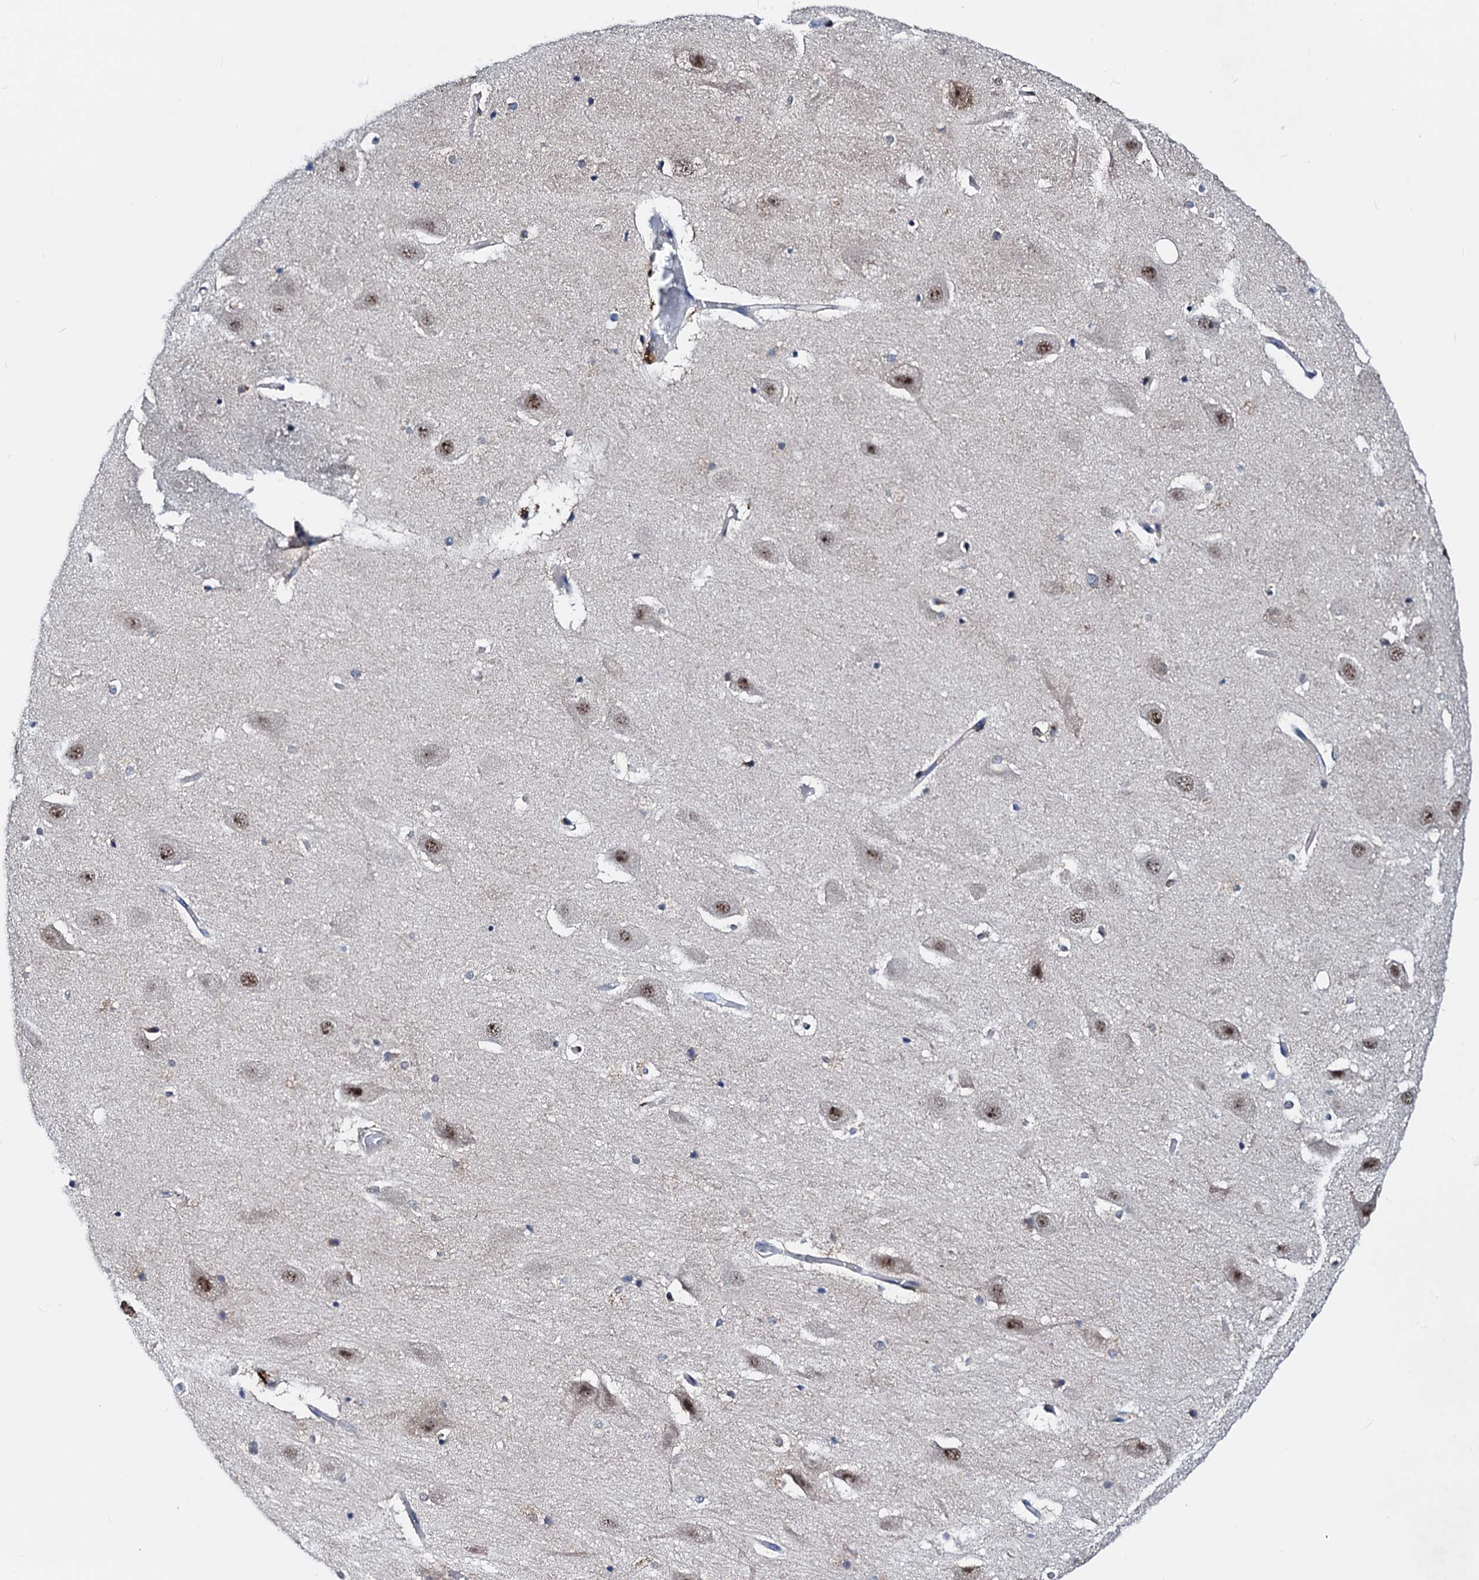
{"staining": {"intensity": "negative", "quantity": "none", "location": "none"}, "tissue": "hippocampus", "cell_type": "Glial cells", "image_type": "normal", "snomed": [{"axis": "morphology", "description": "Normal tissue, NOS"}, {"axis": "topography", "description": "Hippocampus"}], "caption": "Immunohistochemistry photomicrograph of benign hippocampus: human hippocampus stained with DAB demonstrates no significant protein expression in glial cells.", "gene": "COA4", "patient": {"sex": "female", "age": 52}}